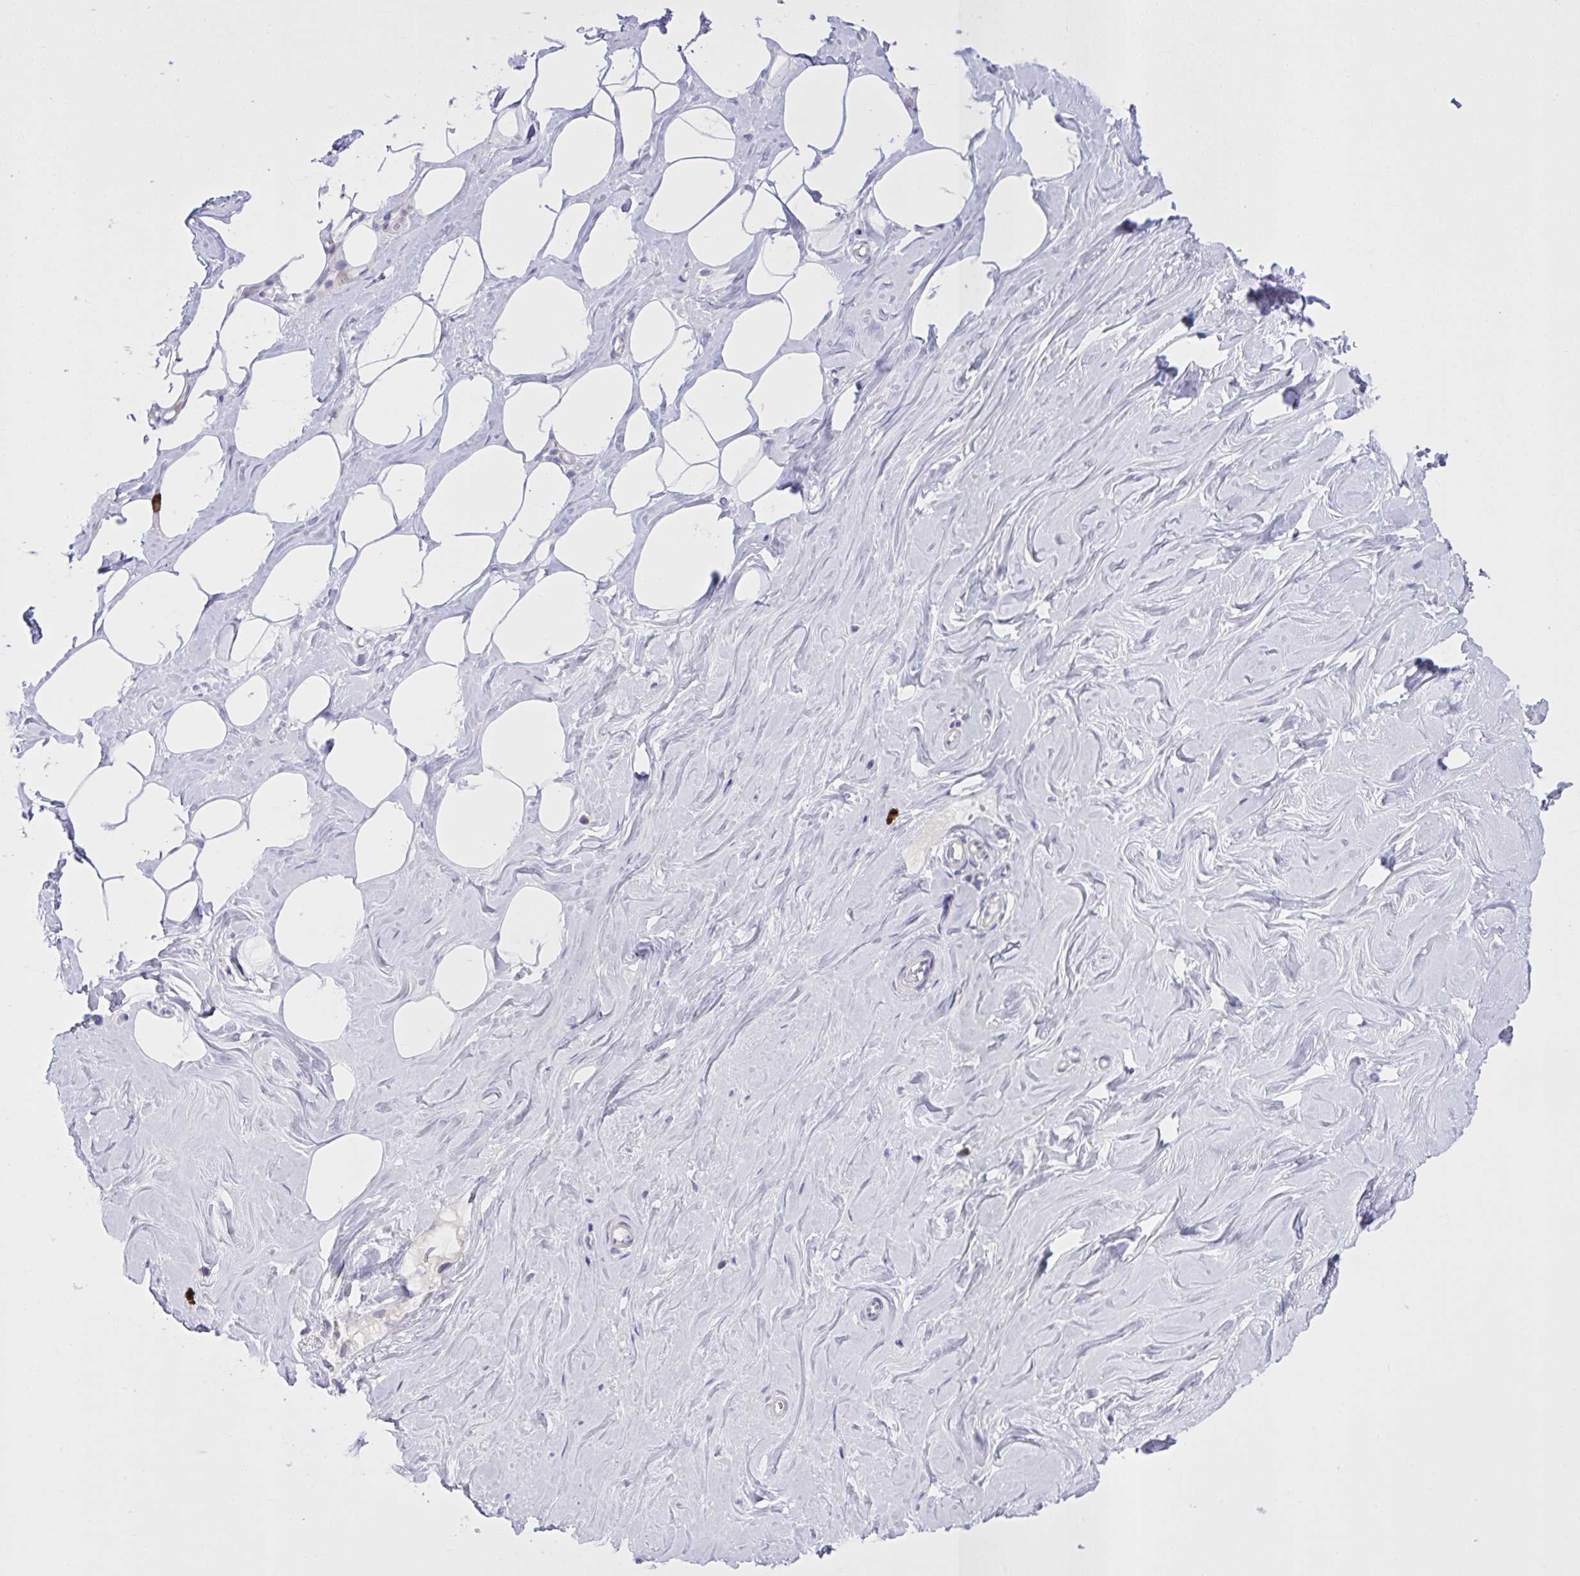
{"staining": {"intensity": "negative", "quantity": "none", "location": "none"}, "tissue": "breast", "cell_type": "Adipocytes", "image_type": "normal", "snomed": [{"axis": "morphology", "description": "Normal tissue, NOS"}, {"axis": "topography", "description": "Breast"}], "caption": "Immunohistochemistry (IHC) of benign breast shows no expression in adipocytes. Nuclei are stained in blue.", "gene": "SPAG1", "patient": {"sex": "female", "age": 27}}